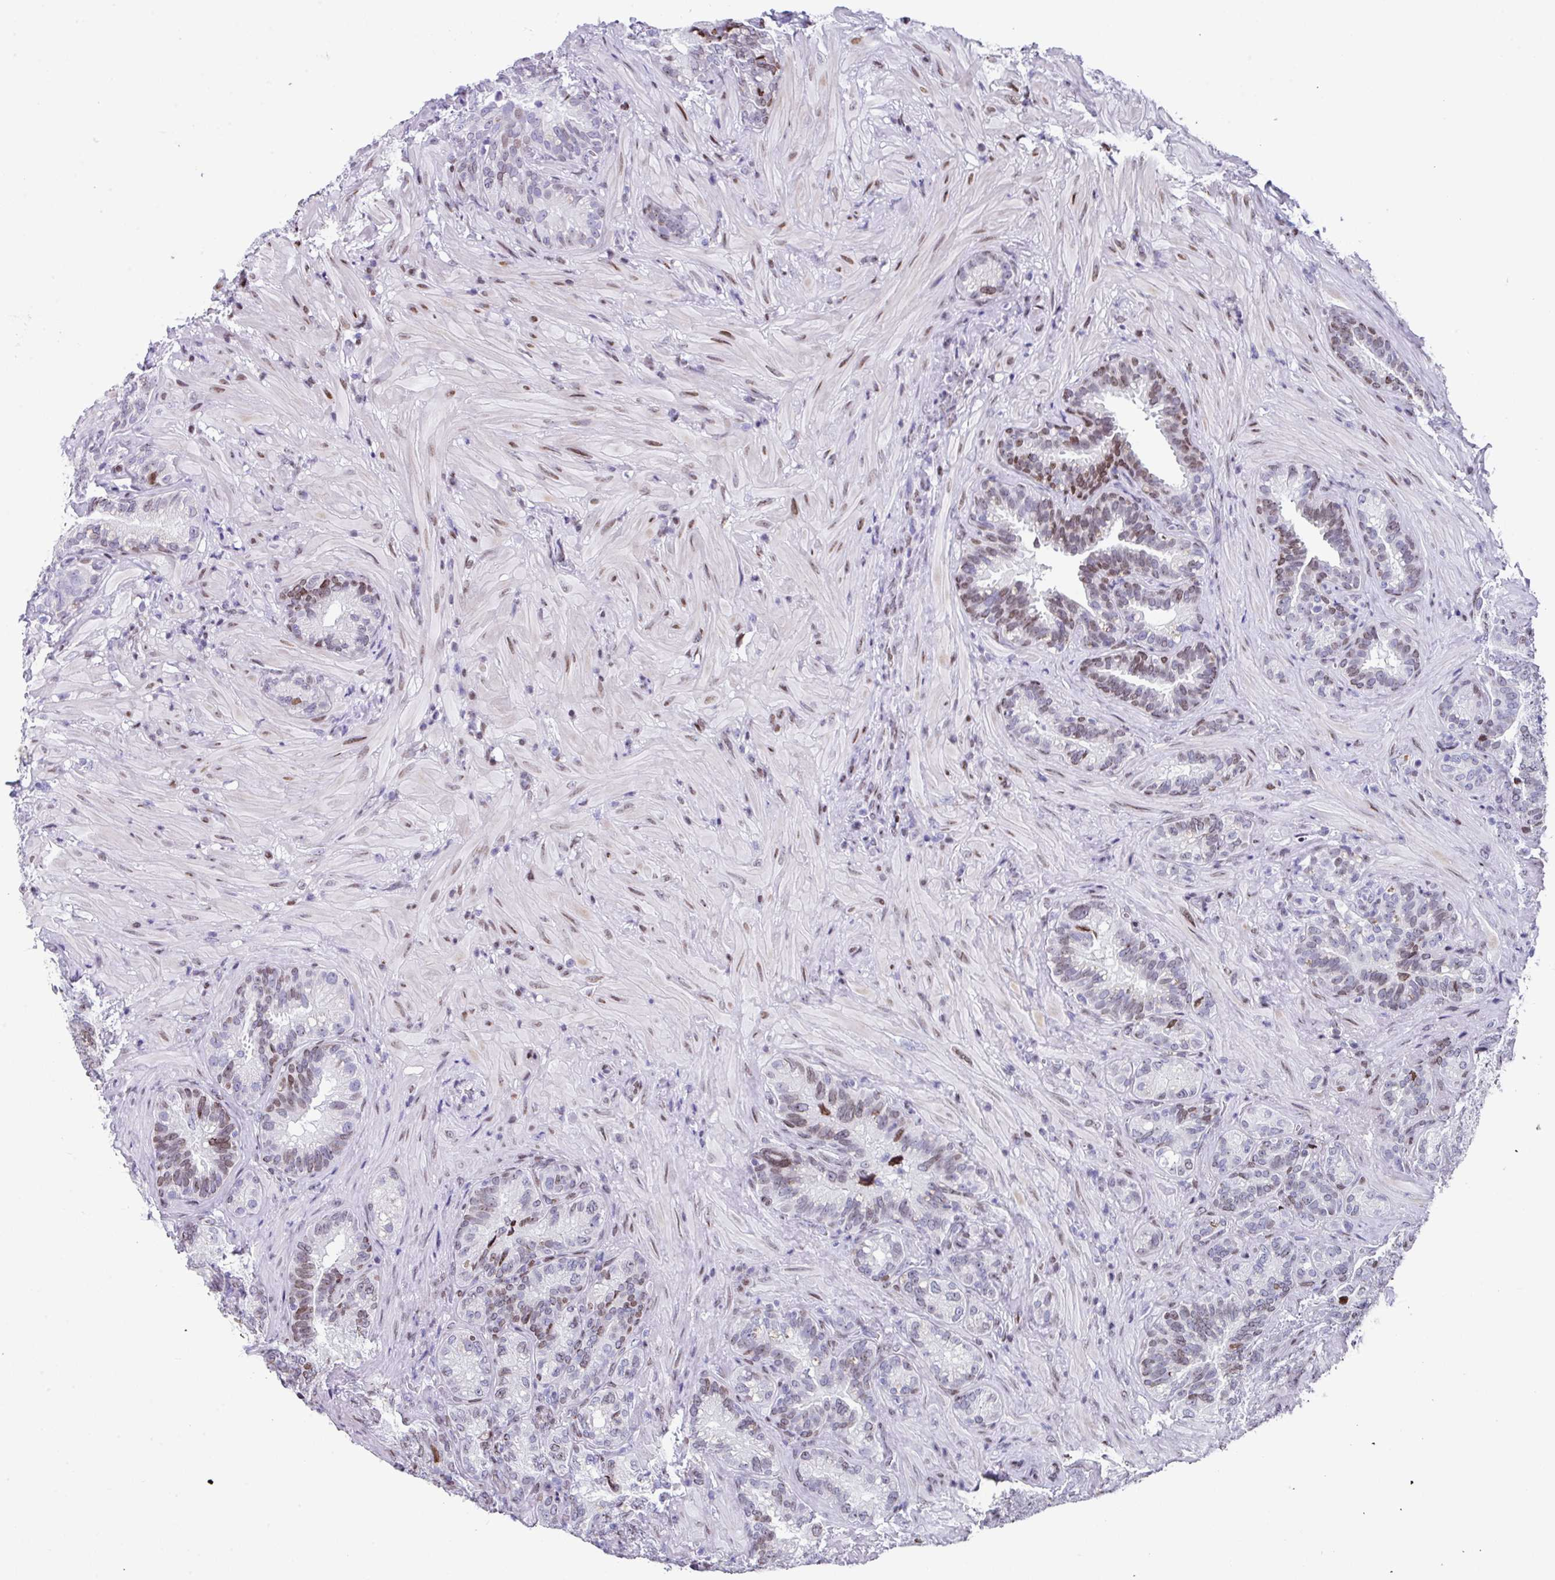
{"staining": {"intensity": "moderate", "quantity": "25%-75%", "location": "nuclear"}, "tissue": "seminal vesicle", "cell_type": "Glandular cells", "image_type": "normal", "snomed": [{"axis": "morphology", "description": "Normal tissue, NOS"}, {"axis": "topography", "description": "Seminal veicle"}], "caption": "Seminal vesicle stained with immunohistochemistry shows moderate nuclear staining in about 25%-75% of glandular cells. (DAB (3,3'-diaminobenzidine) = brown stain, brightfield microscopy at high magnification).", "gene": "TCF3", "patient": {"sex": "male", "age": 68}}